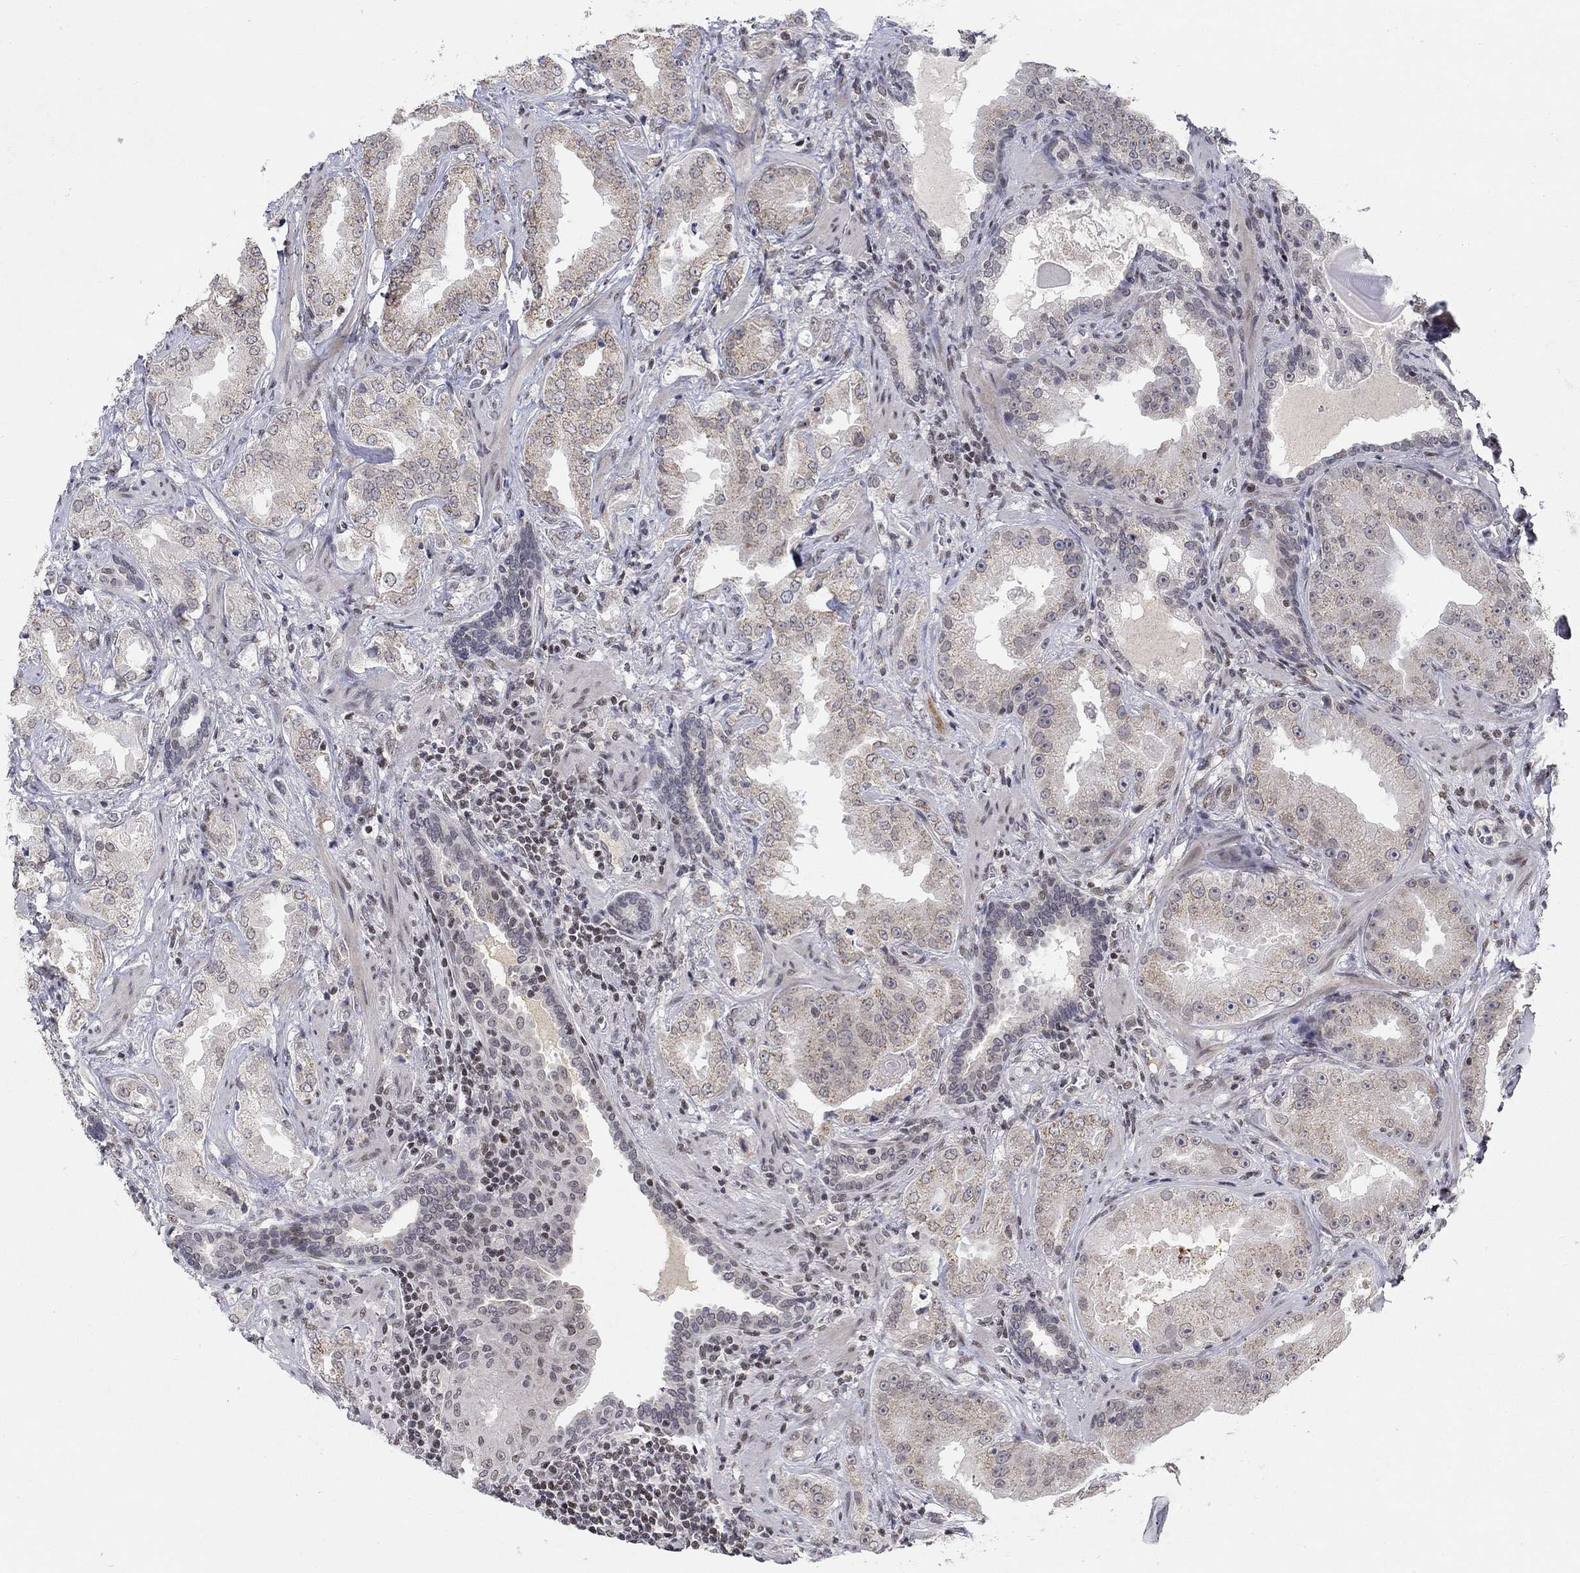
{"staining": {"intensity": "weak", "quantity": "<25%", "location": "cytoplasmic/membranous"}, "tissue": "prostate cancer", "cell_type": "Tumor cells", "image_type": "cancer", "snomed": [{"axis": "morphology", "description": "Adenocarcinoma, Low grade"}, {"axis": "topography", "description": "Prostate"}], "caption": "A high-resolution histopathology image shows immunohistochemistry (IHC) staining of prostate cancer (adenocarcinoma (low-grade)), which shows no significant expression in tumor cells.", "gene": "KLF12", "patient": {"sex": "male", "age": 62}}